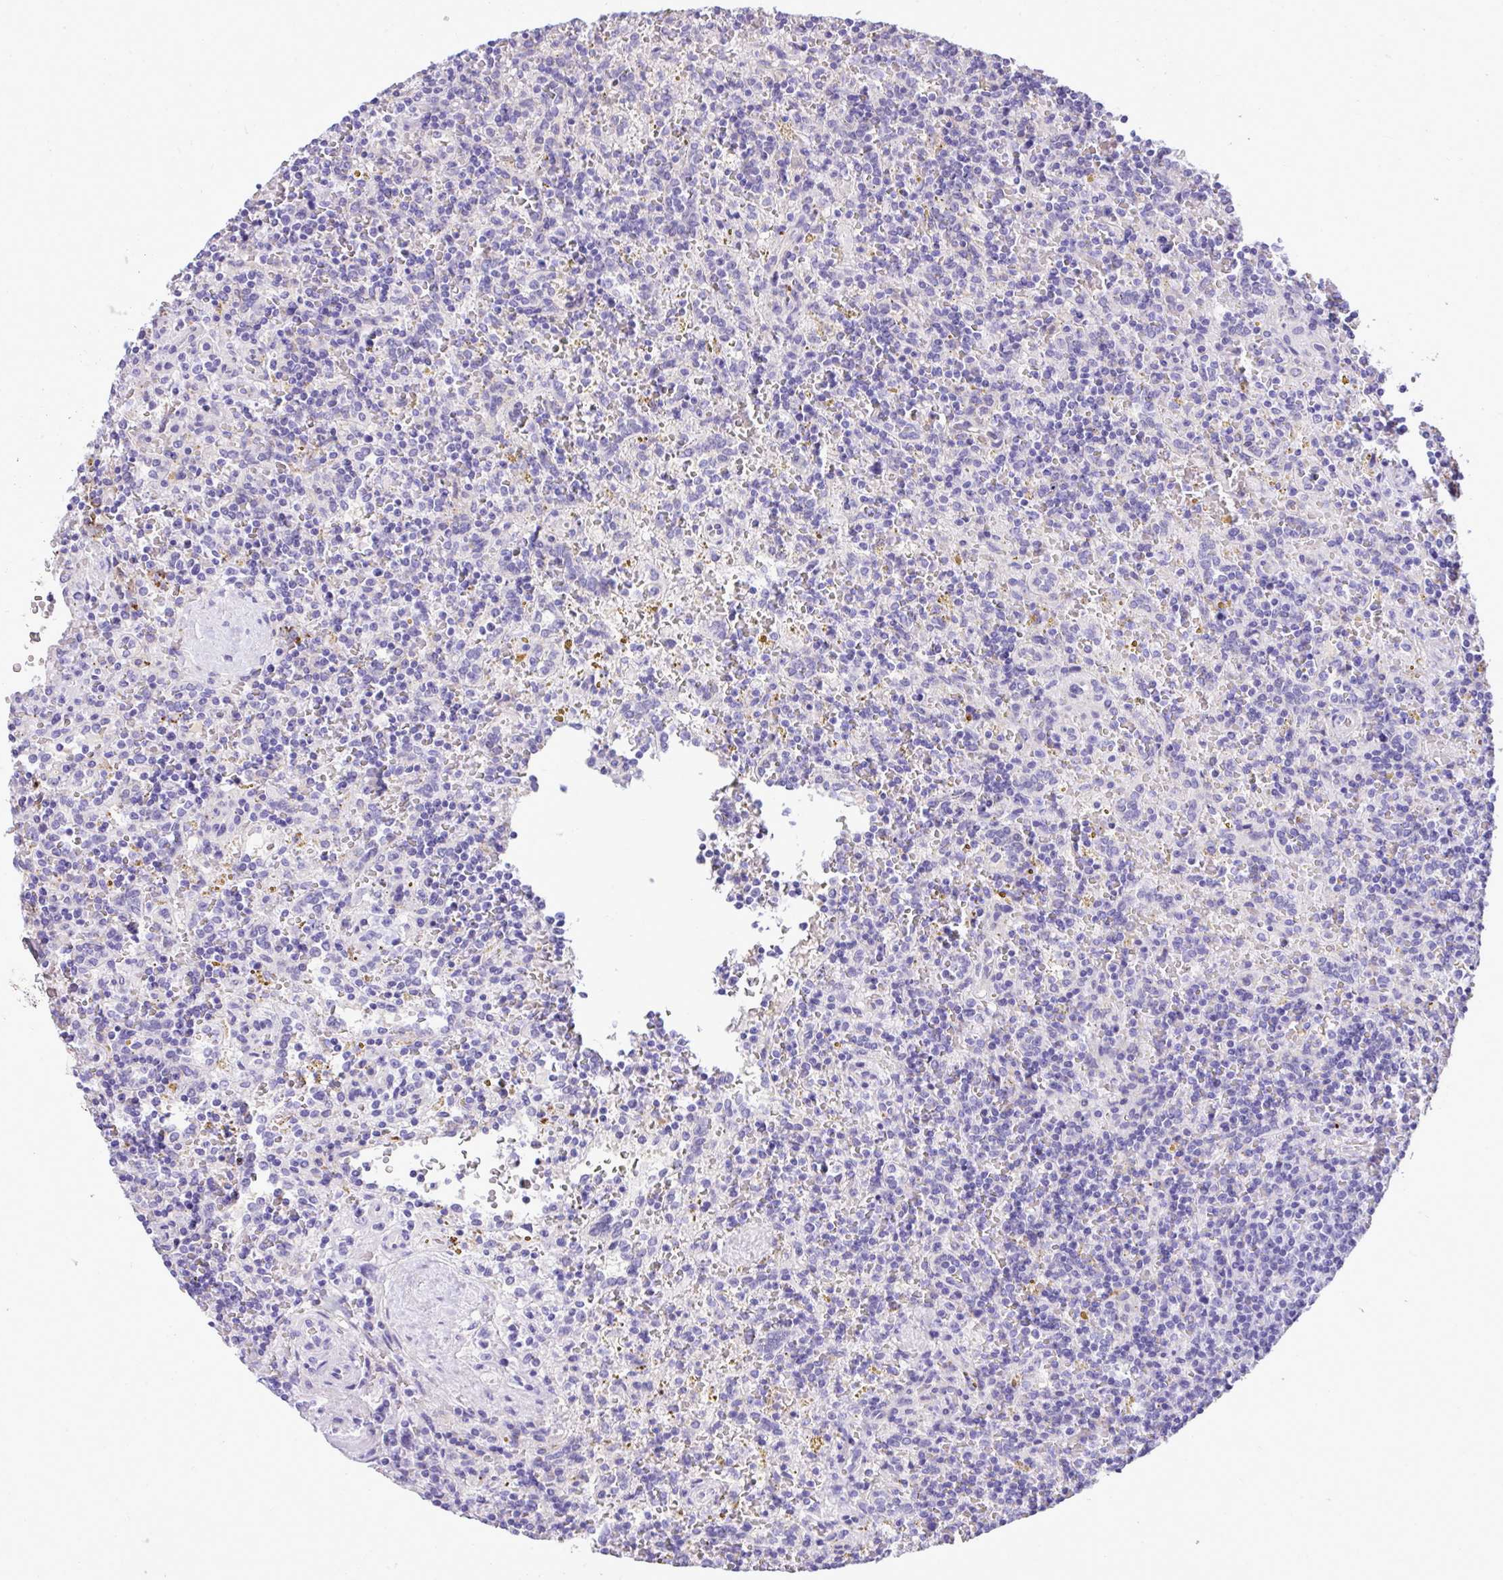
{"staining": {"intensity": "negative", "quantity": "none", "location": "none"}, "tissue": "lymphoma", "cell_type": "Tumor cells", "image_type": "cancer", "snomed": [{"axis": "morphology", "description": "Malignant lymphoma, non-Hodgkin's type, Low grade"}, {"axis": "topography", "description": "Spleen"}], "caption": "Tumor cells are negative for brown protein staining in malignant lymphoma, non-Hodgkin's type (low-grade).", "gene": "HRG", "patient": {"sex": "male", "age": 67}}